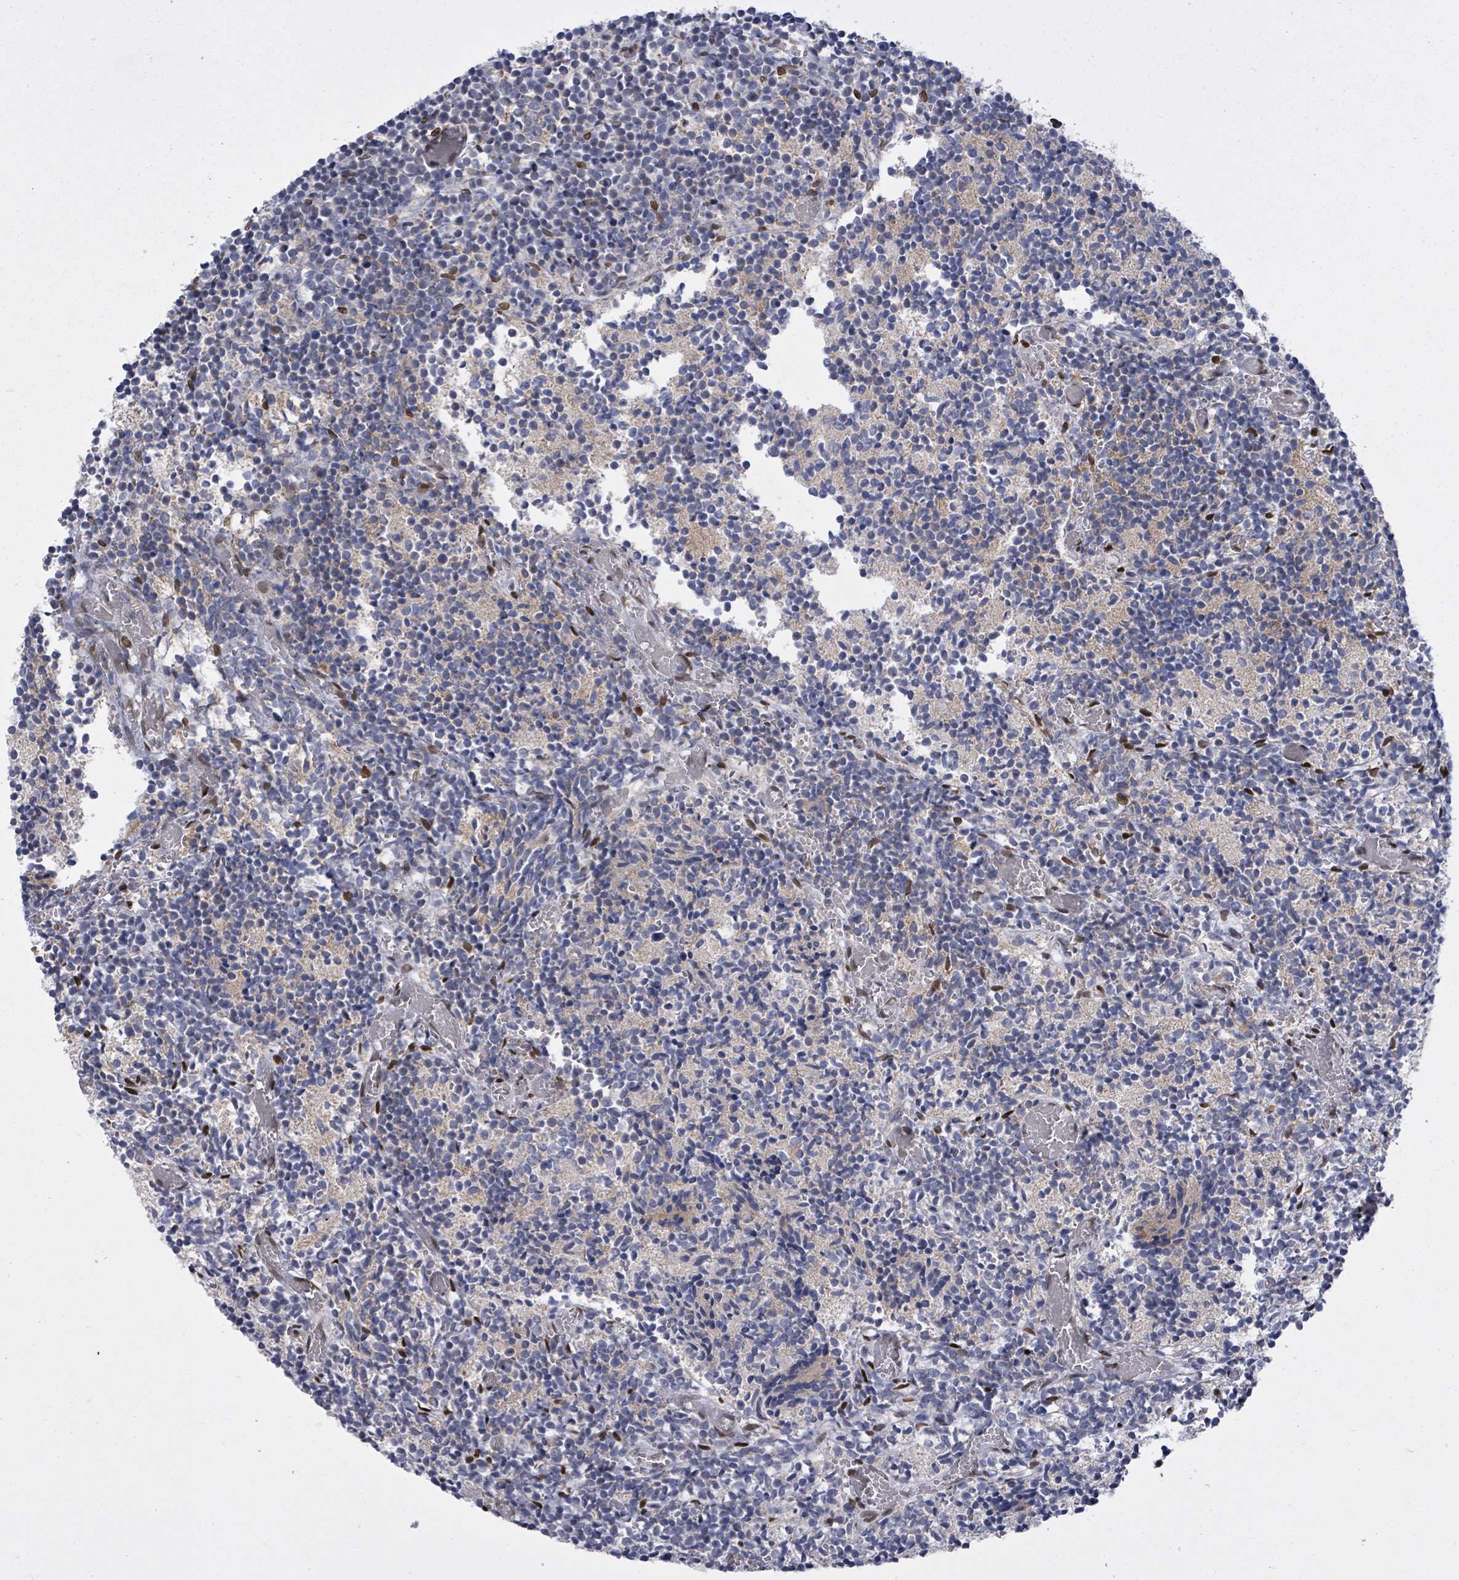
{"staining": {"intensity": "negative", "quantity": "none", "location": "none"}, "tissue": "glioma", "cell_type": "Tumor cells", "image_type": "cancer", "snomed": [{"axis": "morphology", "description": "Glioma, malignant, Low grade"}, {"axis": "topography", "description": "Brain"}], "caption": "IHC of malignant glioma (low-grade) shows no staining in tumor cells.", "gene": "ARFGAP1", "patient": {"sex": "female", "age": 1}}